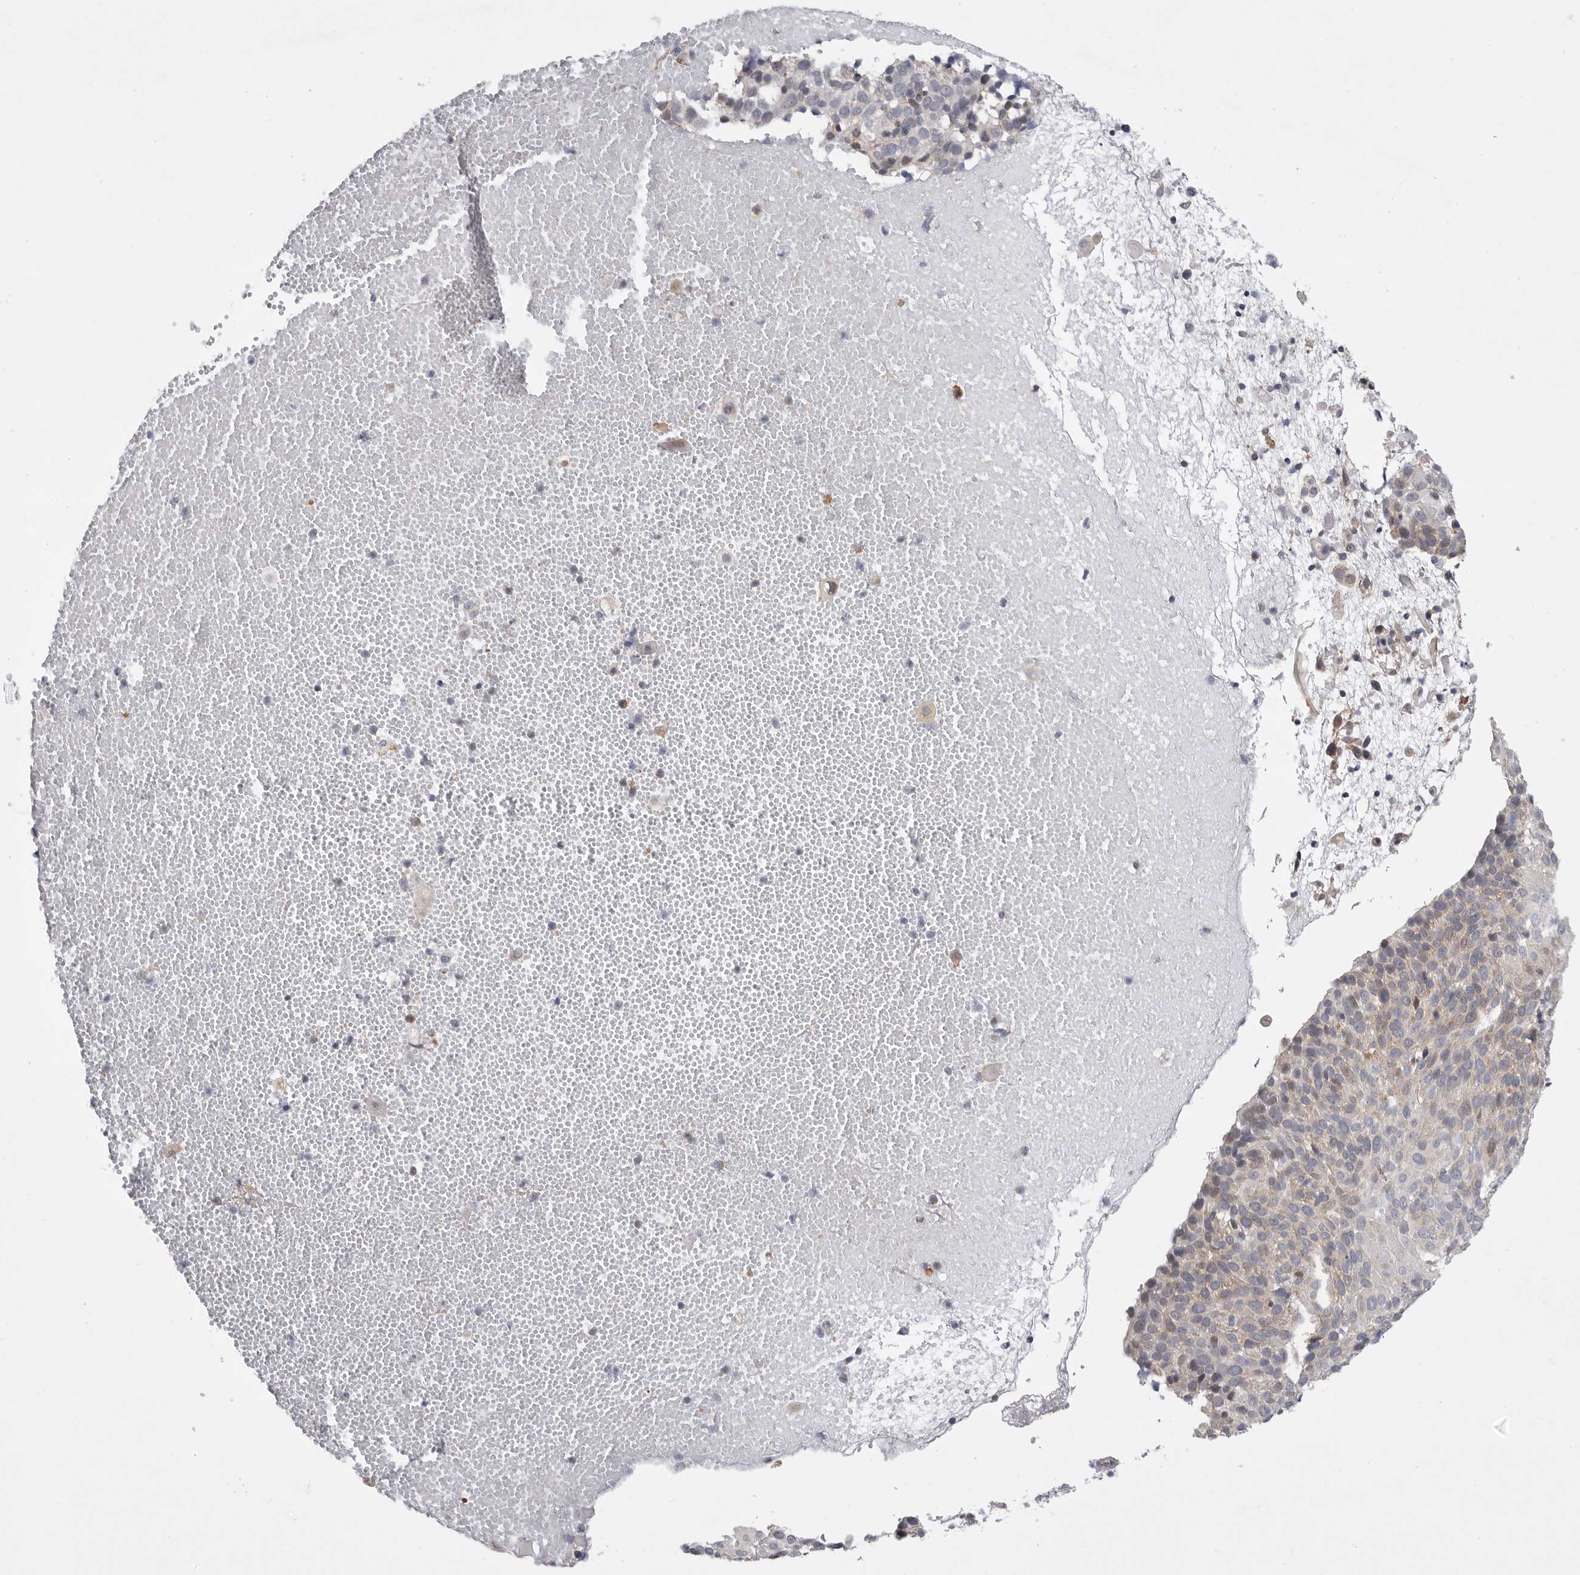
{"staining": {"intensity": "weak", "quantity": "<25%", "location": "cytoplasmic/membranous"}, "tissue": "cervical cancer", "cell_type": "Tumor cells", "image_type": "cancer", "snomed": [{"axis": "morphology", "description": "Squamous cell carcinoma, NOS"}, {"axis": "topography", "description": "Cervix"}], "caption": "Tumor cells show no significant positivity in squamous cell carcinoma (cervical).", "gene": "FBXO43", "patient": {"sex": "female", "age": 74}}